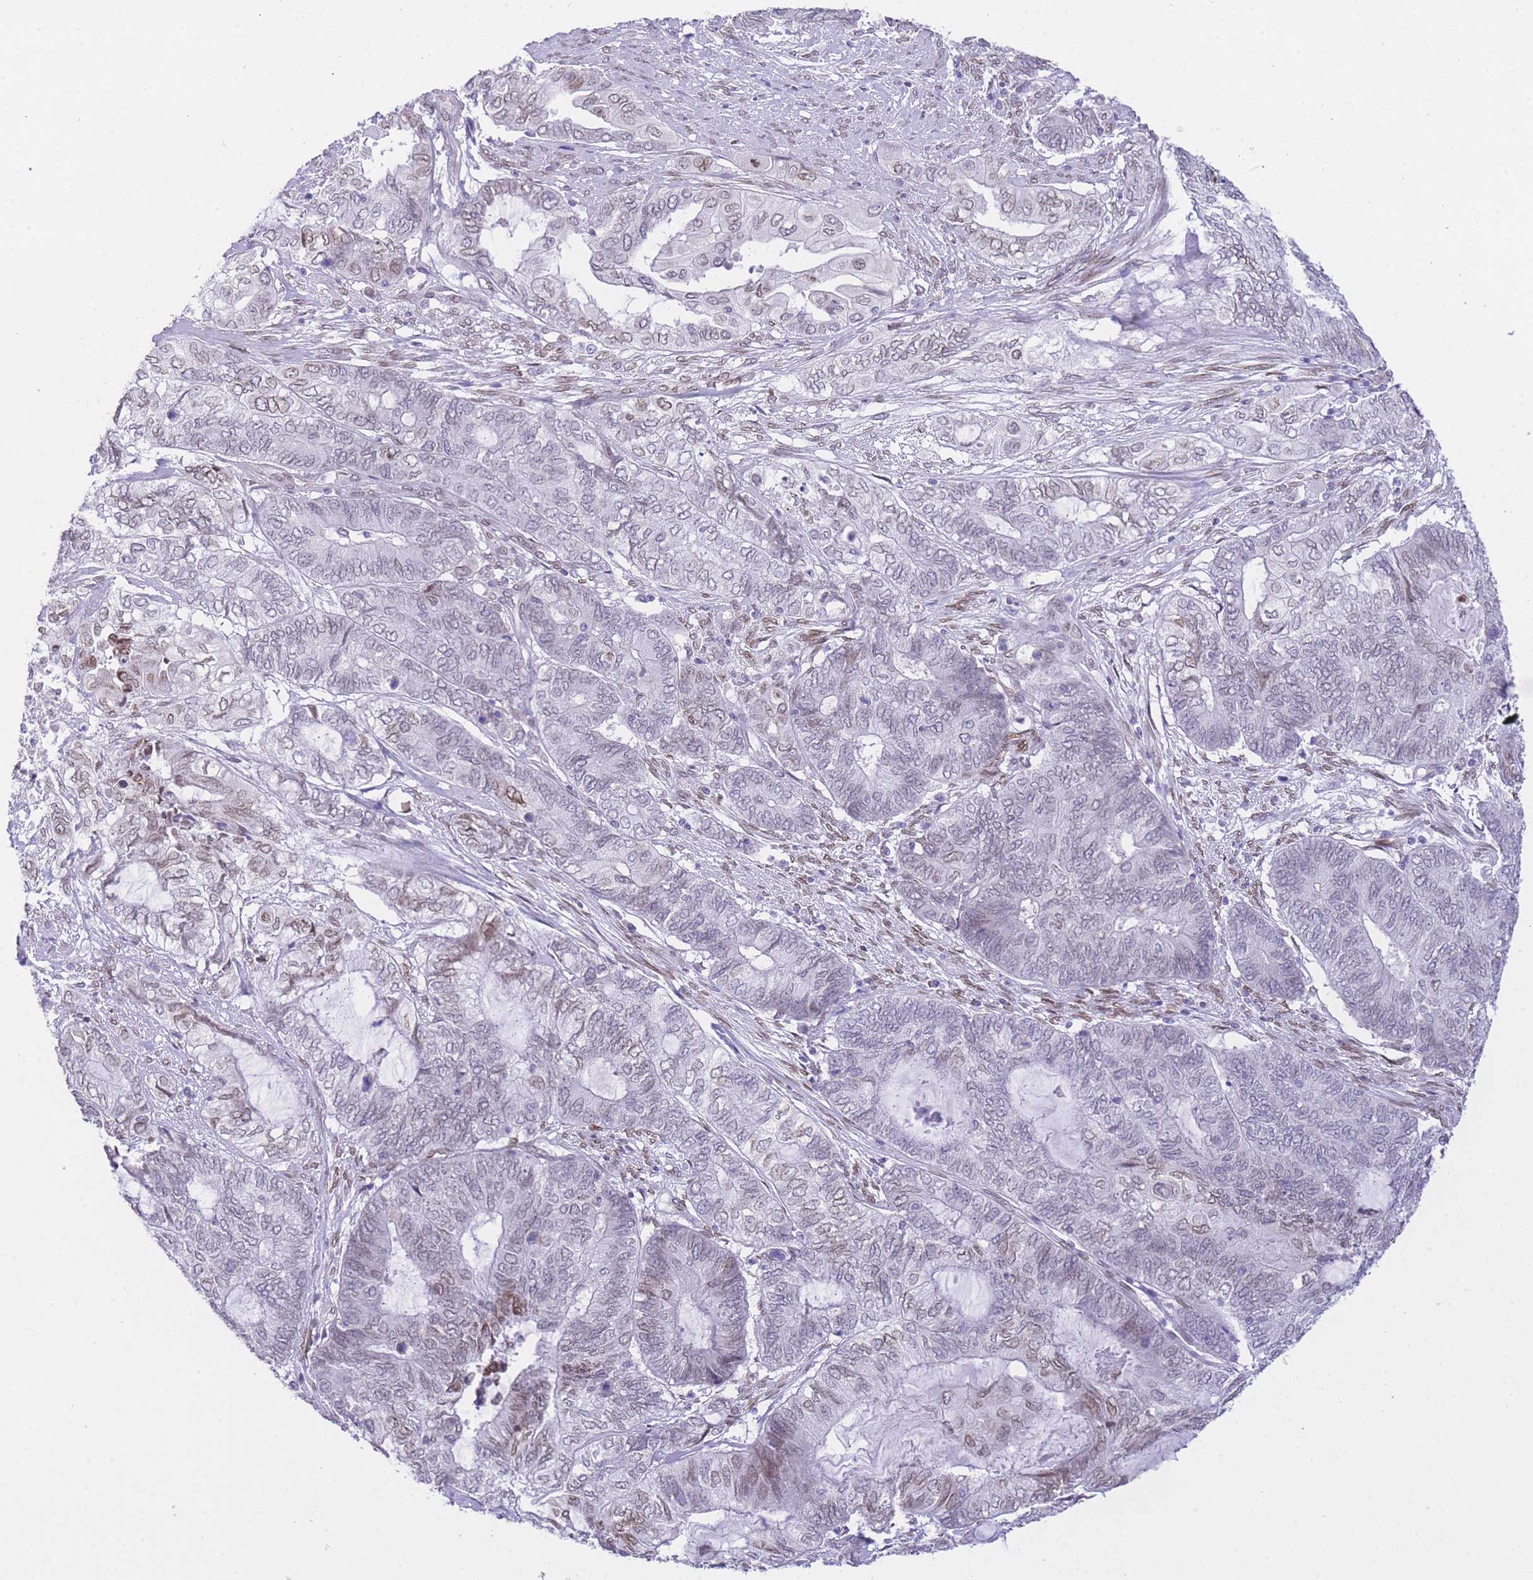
{"staining": {"intensity": "weak", "quantity": "25%-75%", "location": "cytoplasmic/membranous,nuclear"}, "tissue": "endometrial cancer", "cell_type": "Tumor cells", "image_type": "cancer", "snomed": [{"axis": "morphology", "description": "Adenocarcinoma, NOS"}, {"axis": "topography", "description": "Uterus"}, {"axis": "topography", "description": "Endometrium"}], "caption": "Immunohistochemistry of human endometrial adenocarcinoma reveals low levels of weak cytoplasmic/membranous and nuclear staining in about 25%-75% of tumor cells. (IHC, brightfield microscopy, high magnification).", "gene": "OR10AD1", "patient": {"sex": "female", "age": 70}}